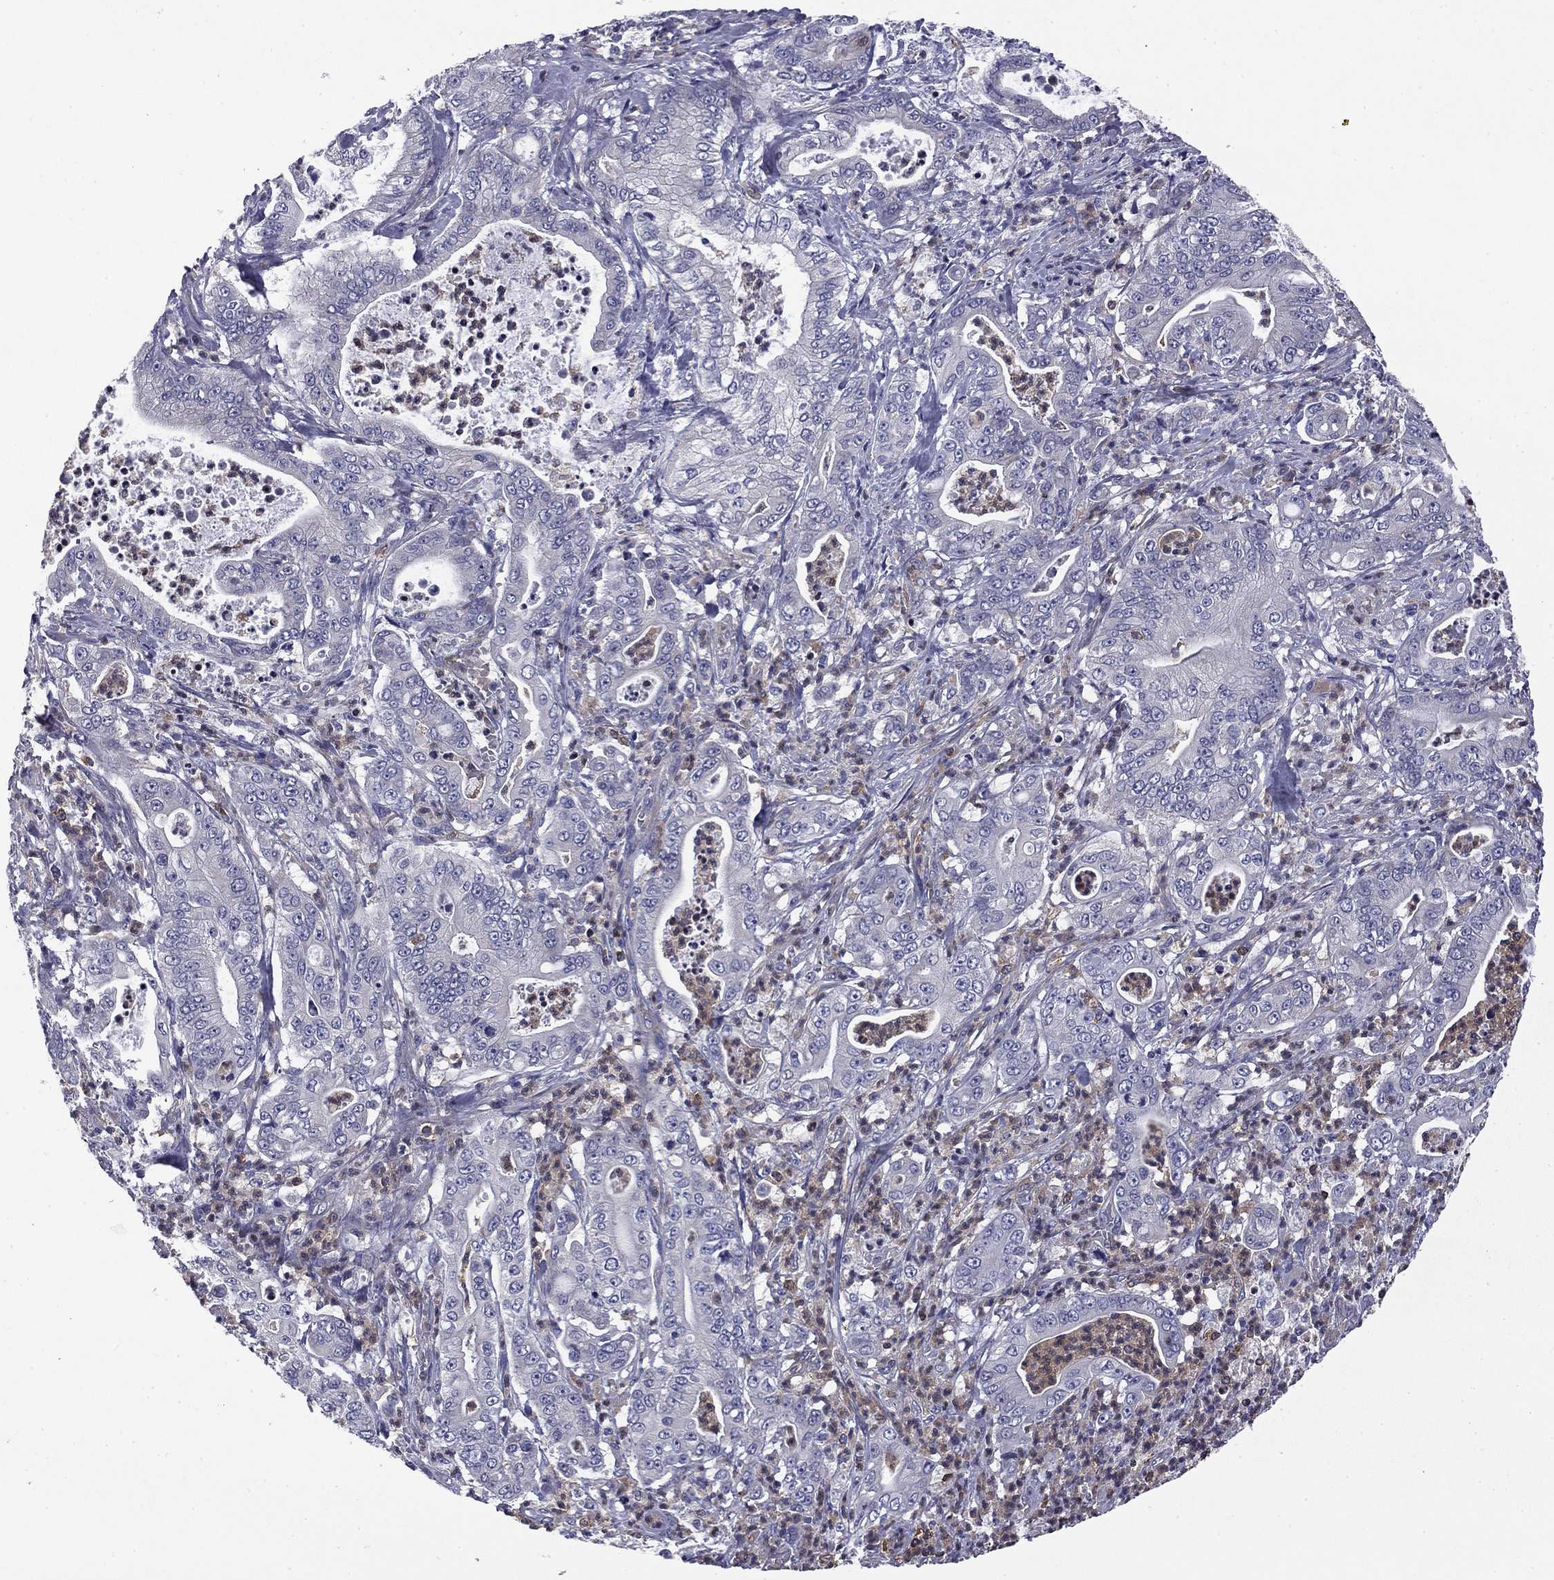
{"staining": {"intensity": "negative", "quantity": "none", "location": "none"}, "tissue": "pancreatic cancer", "cell_type": "Tumor cells", "image_type": "cancer", "snomed": [{"axis": "morphology", "description": "Adenocarcinoma, NOS"}, {"axis": "topography", "description": "Pancreas"}], "caption": "Adenocarcinoma (pancreatic) was stained to show a protein in brown. There is no significant staining in tumor cells.", "gene": "ARHGAP45", "patient": {"sex": "male", "age": 71}}